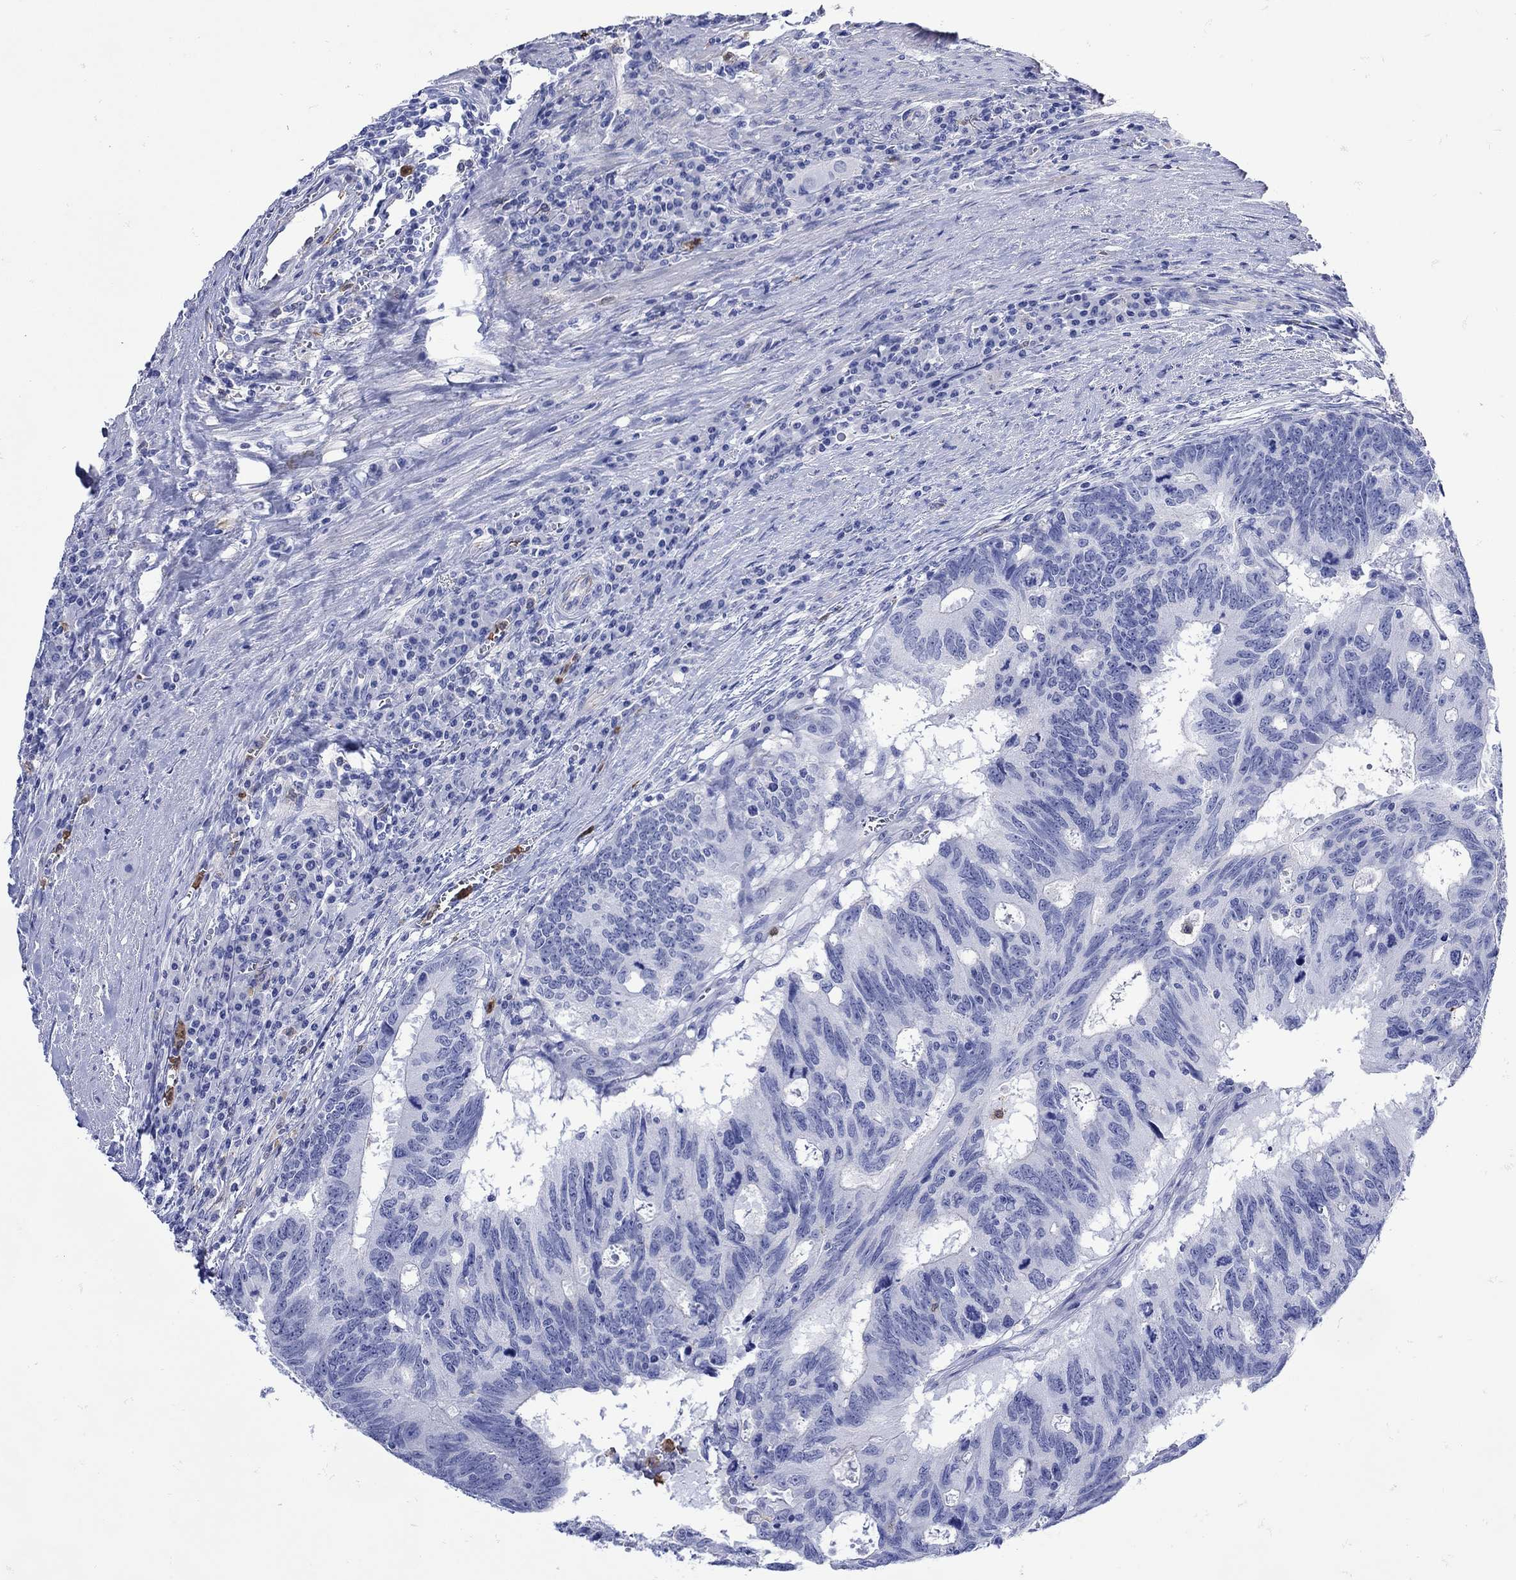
{"staining": {"intensity": "negative", "quantity": "none", "location": "none"}, "tissue": "colorectal cancer", "cell_type": "Tumor cells", "image_type": "cancer", "snomed": [{"axis": "morphology", "description": "Adenocarcinoma, NOS"}, {"axis": "topography", "description": "Colon"}], "caption": "A high-resolution image shows immunohistochemistry (IHC) staining of colorectal cancer (adenocarcinoma), which exhibits no significant expression in tumor cells. (DAB immunohistochemistry visualized using brightfield microscopy, high magnification).", "gene": "LINGO3", "patient": {"sex": "female", "age": 77}}